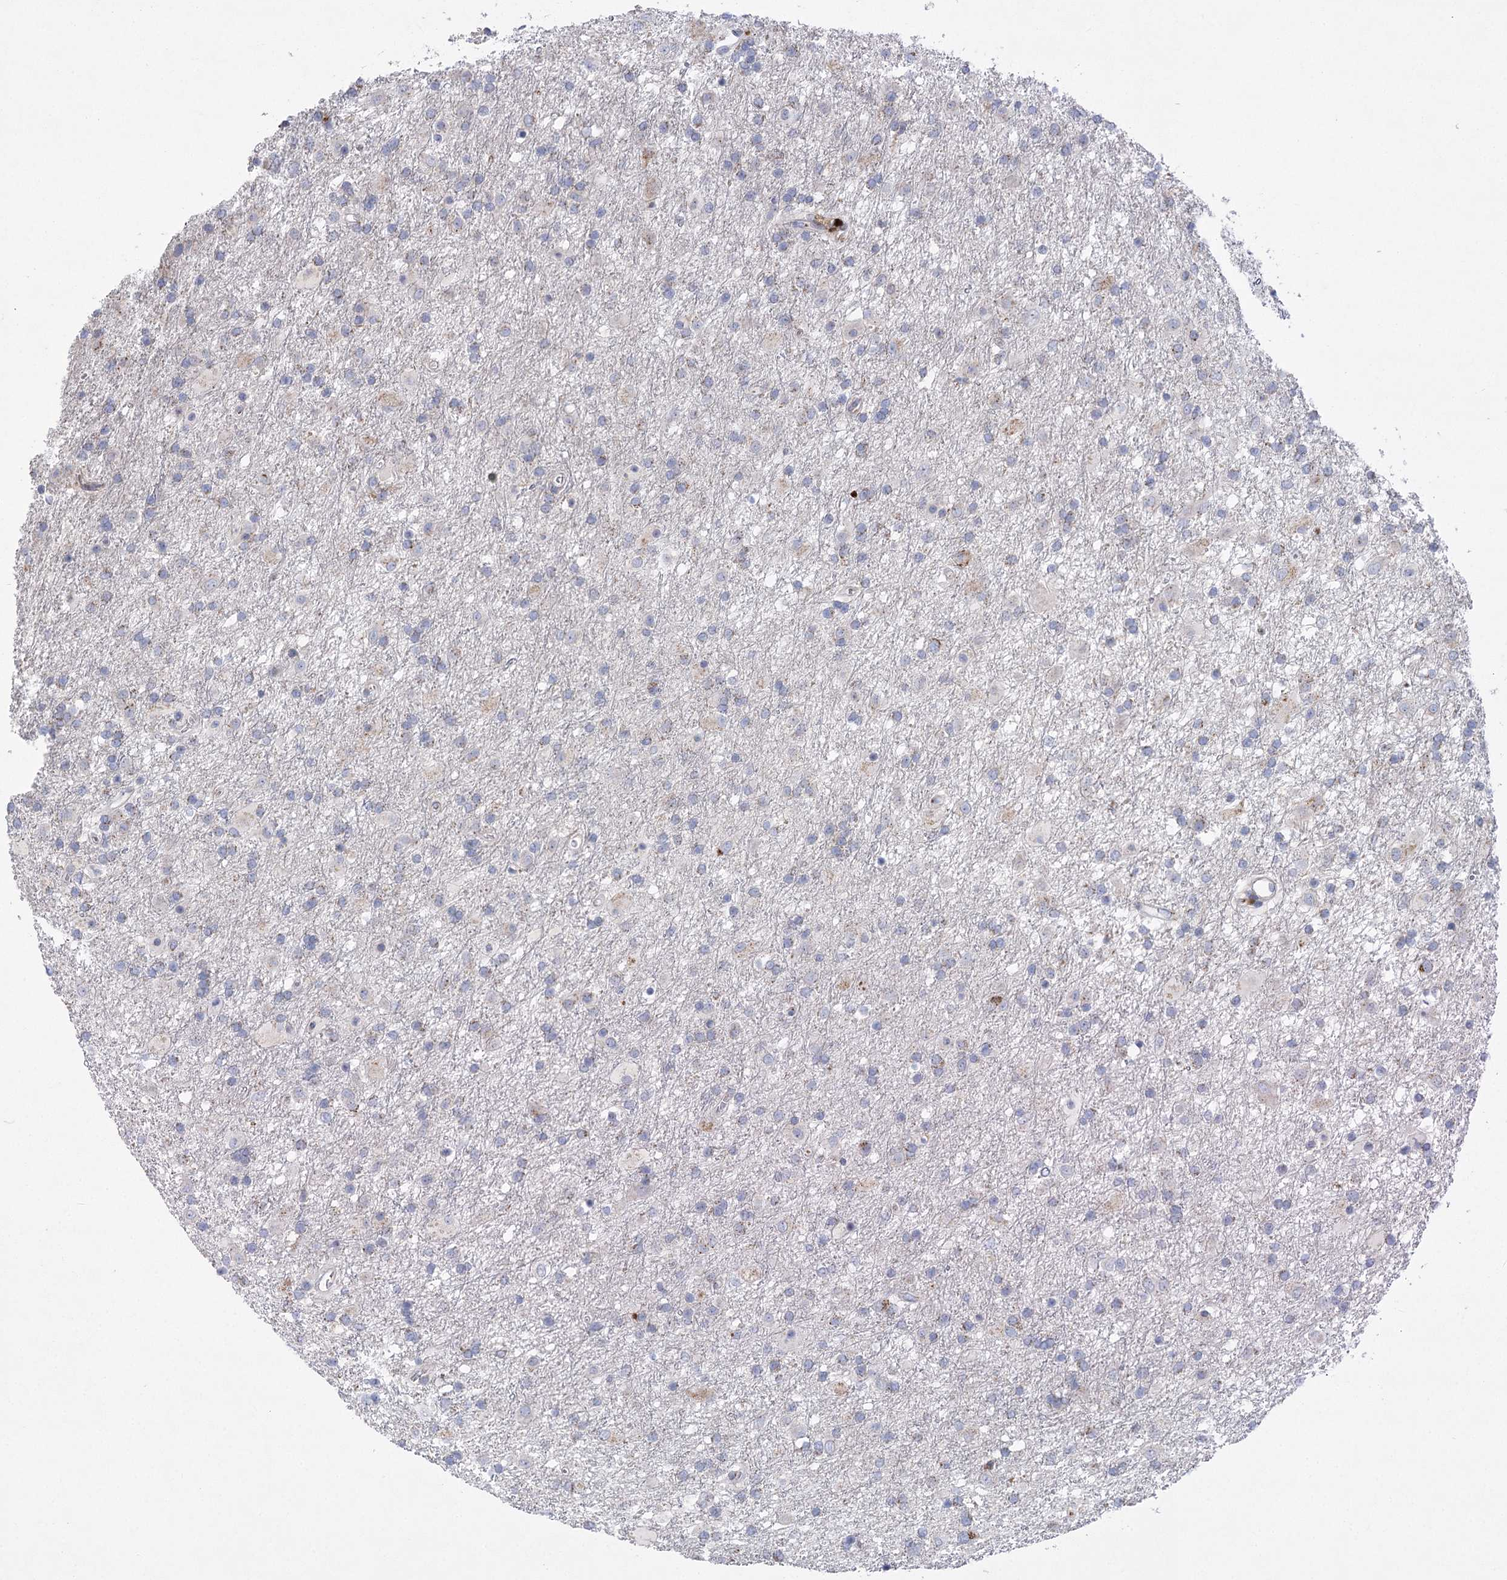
{"staining": {"intensity": "negative", "quantity": "none", "location": "none"}, "tissue": "glioma", "cell_type": "Tumor cells", "image_type": "cancer", "snomed": [{"axis": "morphology", "description": "Glioma, malignant, Low grade"}, {"axis": "topography", "description": "Brain"}], "caption": "Glioma was stained to show a protein in brown. There is no significant staining in tumor cells.", "gene": "NME7", "patient": {"sex": "male", "age": 65}}